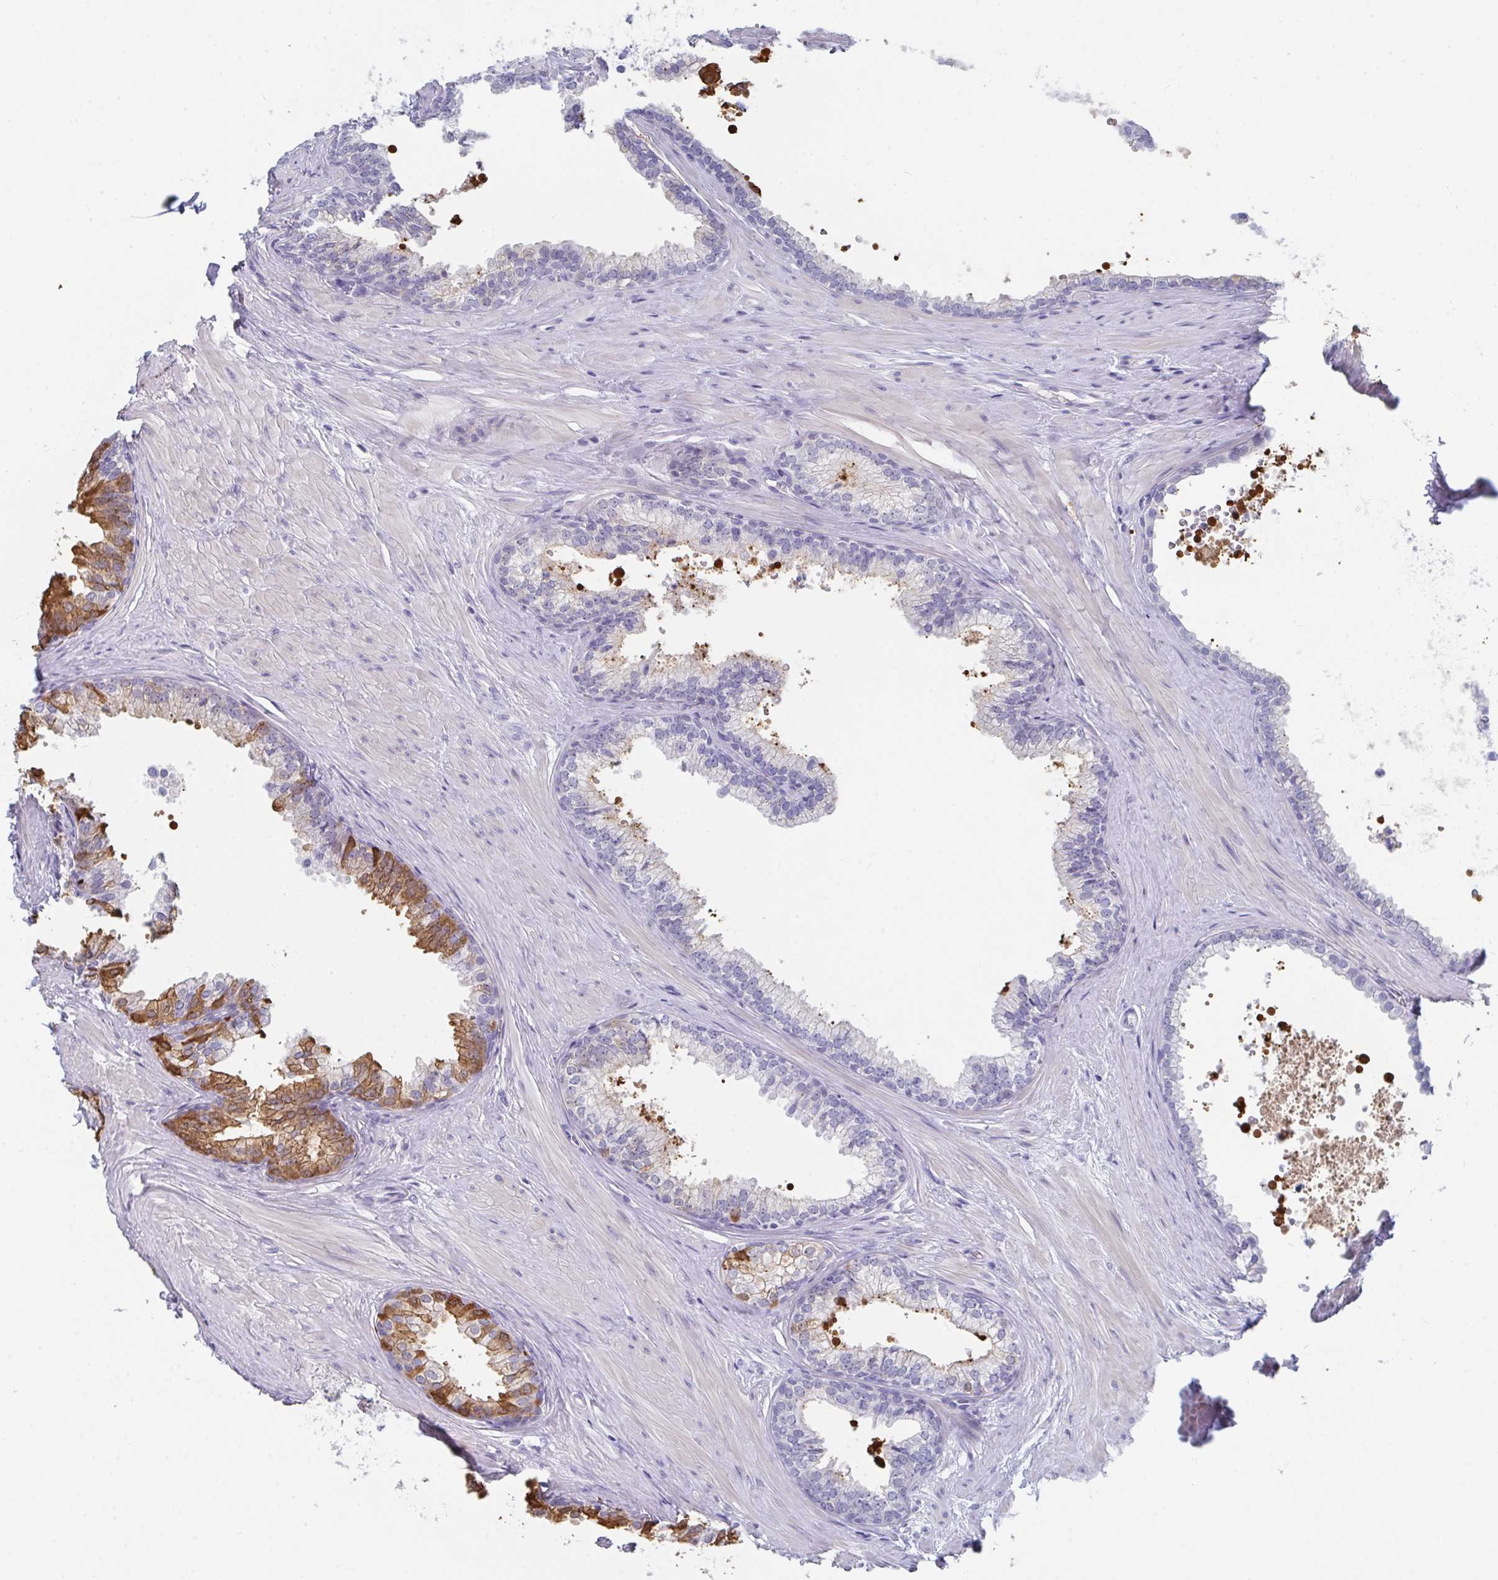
{"staining": {"intensity": "moderate", "quantity": "<25%", "location": "cytoplasmic/membranous"}, "tissue": "prostate", "cell_type": "Glandular cells", "image_type": "normal", "snomed": [{"axis": "morphology", "description": "Normal tissue, NOS"}, {"axis": "topography", "description": "Prostate"}, {"axis": "topography", "description": "Peripheral nerve tissue"}], "caption": "A low amount of moderate cytoplasmic/membranous expression is appreciated in approximately <25% of glandular cells in unremarkable prostate.", "gene": "RUBCN", "patient": {"sex": "male", "age": 55}}